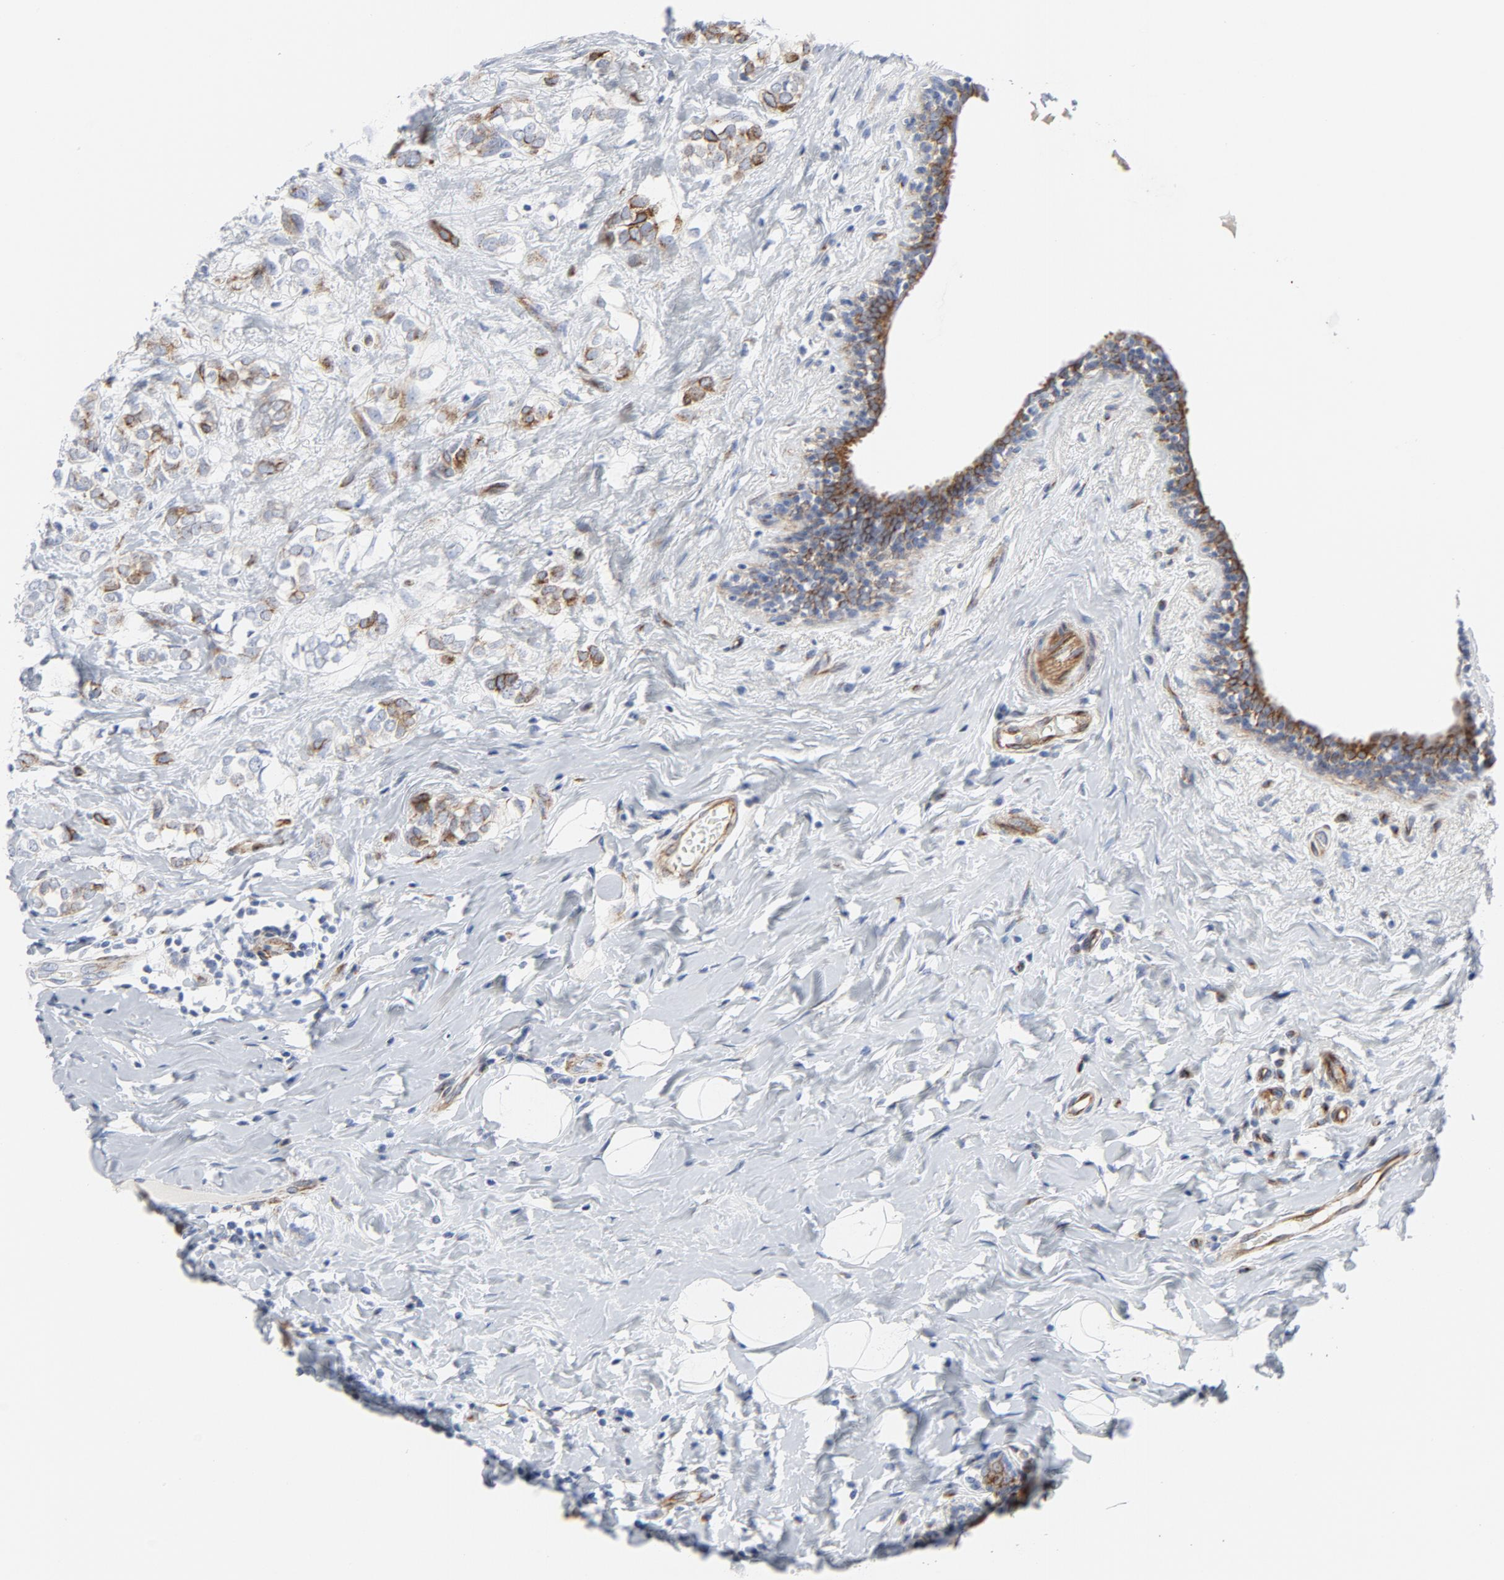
{"staining": {"intensity": "moderate", "quantity": "25%-75%", "location": "cytoplasmic/membranous"}, "tissue": "breast cancer", "cell_type": "Tumor cells", "image_type": "cancer", "snomed": [{"axis": "morphology", "description": "Normal tissue, NOS"}, {"axis": "morphology", "description": "Lobular carcinoma"}, {"axis": "topography", "description": "Breast"}], "caption": "Breast lobular carcinoma stained with IHC displays moderate cytoplasmic/membranous staining in about 25%-75% of tumor cells.", "gene": "TUBB1", "patient": {"sex": "female", "age": 47}}